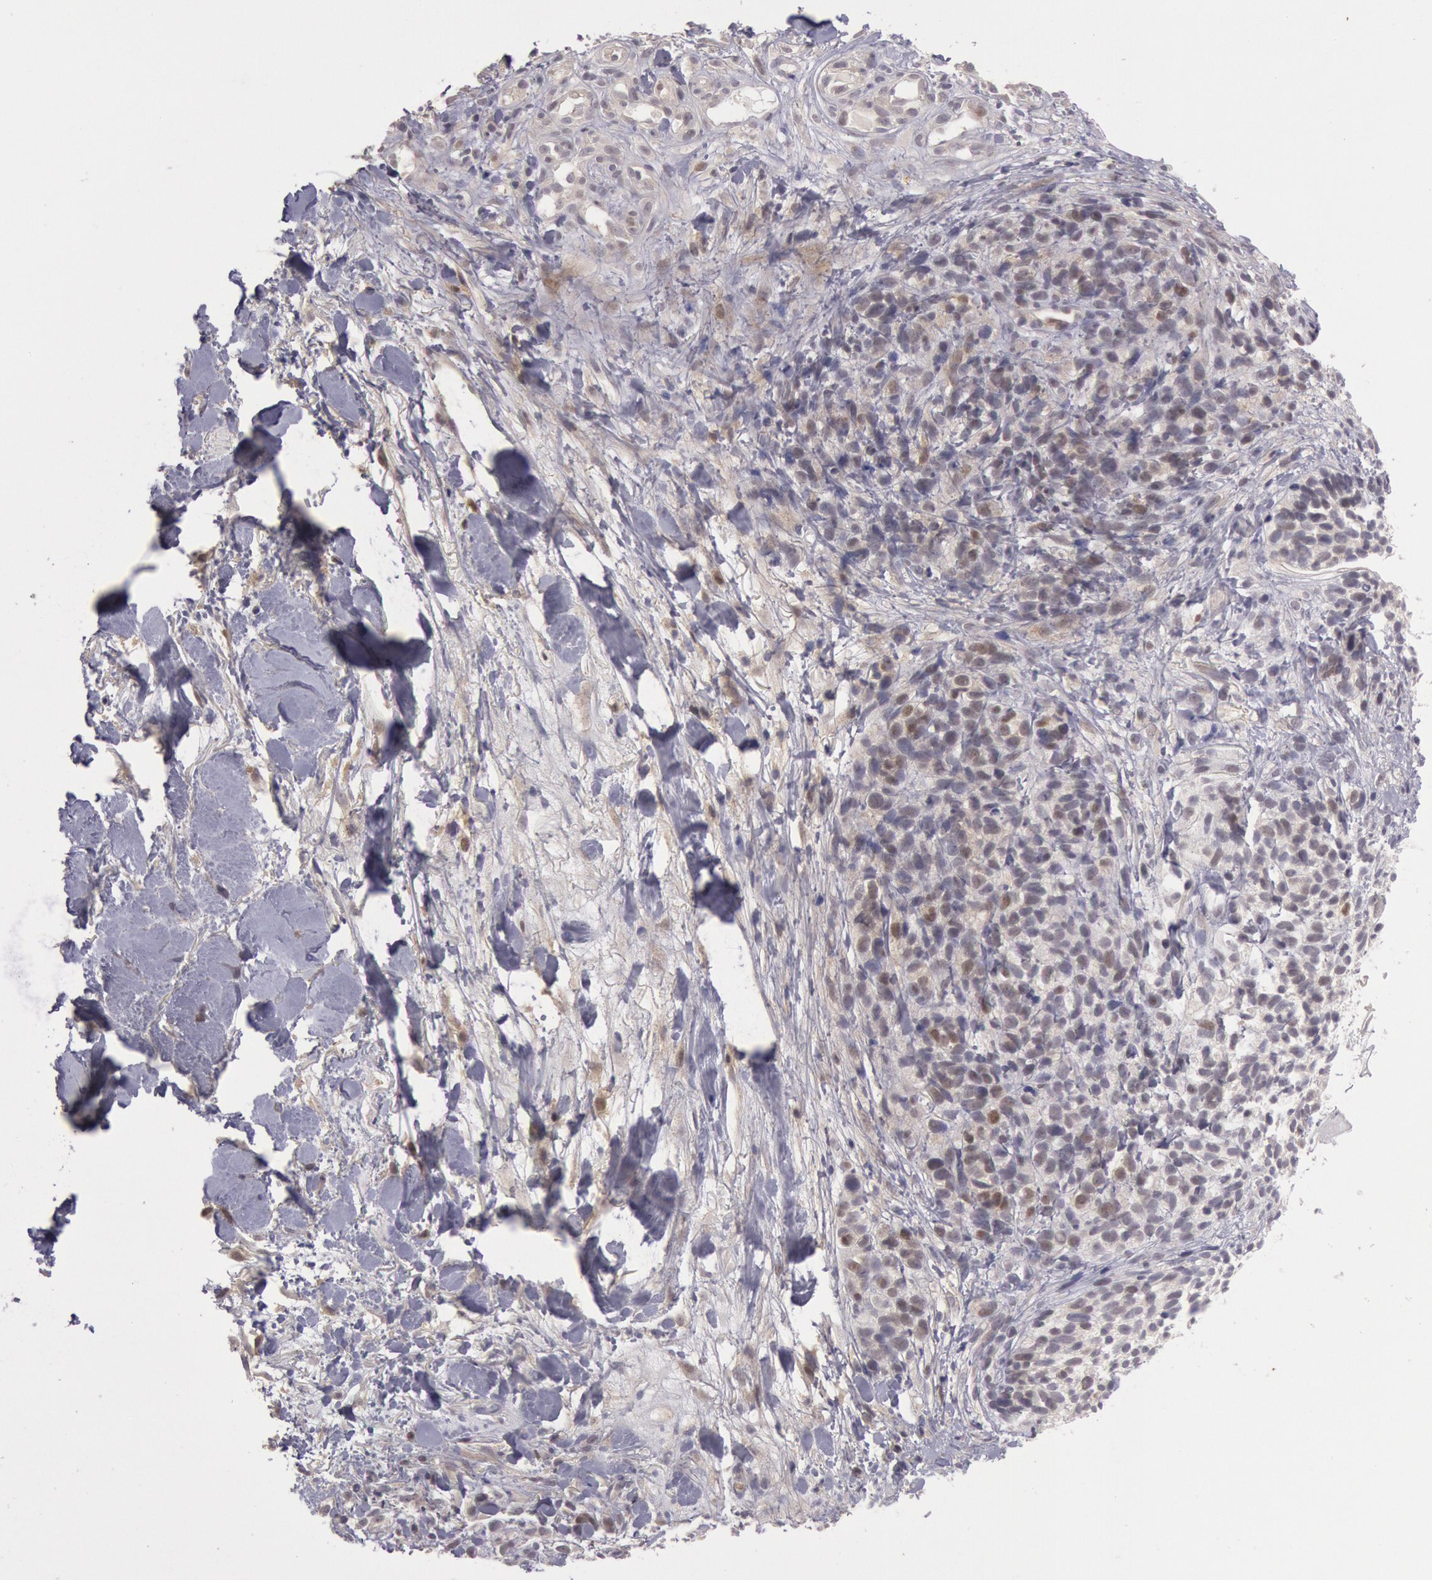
{"staining": {"intensity": "weak", "quantity": "25%-75%", "location": "cytoplasmic/membranous,nuclear"}, "tissue": "melanoma", "cell_type": "Tumor cells", "image_type": "cancer", "snomed": [{"axis": "morphology", "description": "Malignant melanoma, NOS"}, {"axis": "topography", "description": "Skin"}], "caption": "Protein expression analysis of melanoma displays weak cytoplasmic/membranous and nuclear staining in about 25%-75% of tumor cells.", "gene": "TRIB2", "patient": {"sex": "female", "age": 85}}